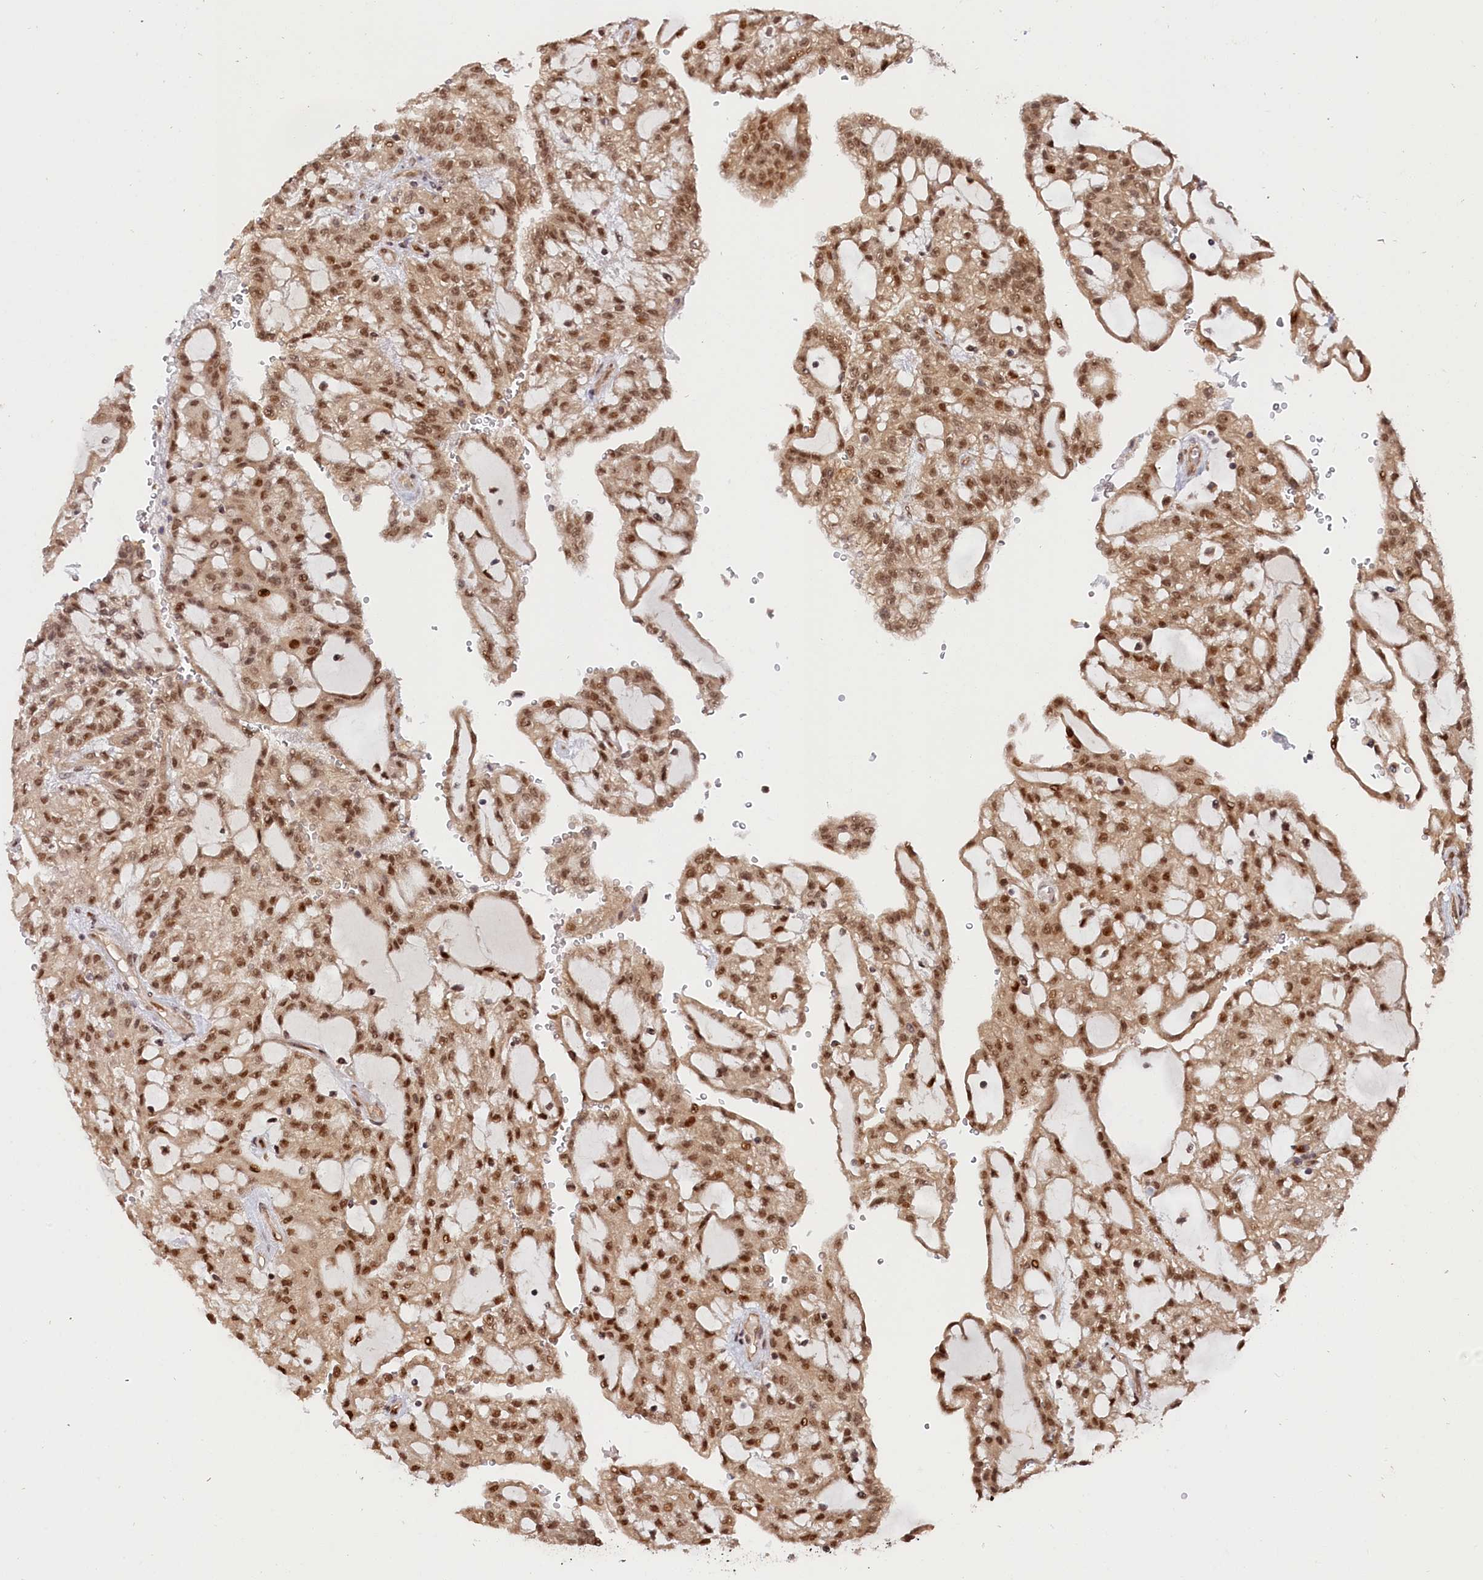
{"staining": {"intensity": "moderate", "quantity": ">75%", "location": "cytoplasmic/membranous,nuclear"}, "tissue": "renal cancer", "cell_type": "Tumor cells", "image_type": "cancer", "snomed": [{"axis": "morphology", "description": "Adenocarcinoma, NOS"}, {"axis": "topography", "description": "Kidney"}], "caption": "A high-resolution image shows immunohistochemistry (IHC) staining of adenocarcinoma (renal), which reveals moderate cytoplasmic/membranous and nuclear staining in approximately >75% of tumor cells. The staining is performed using DAB brown chromogen to label protein expression. The nuclei are counter-stained blue using hematoxylin.", "gene": "ANKRD24", "patient": {"sex": "male", "age": 63}}